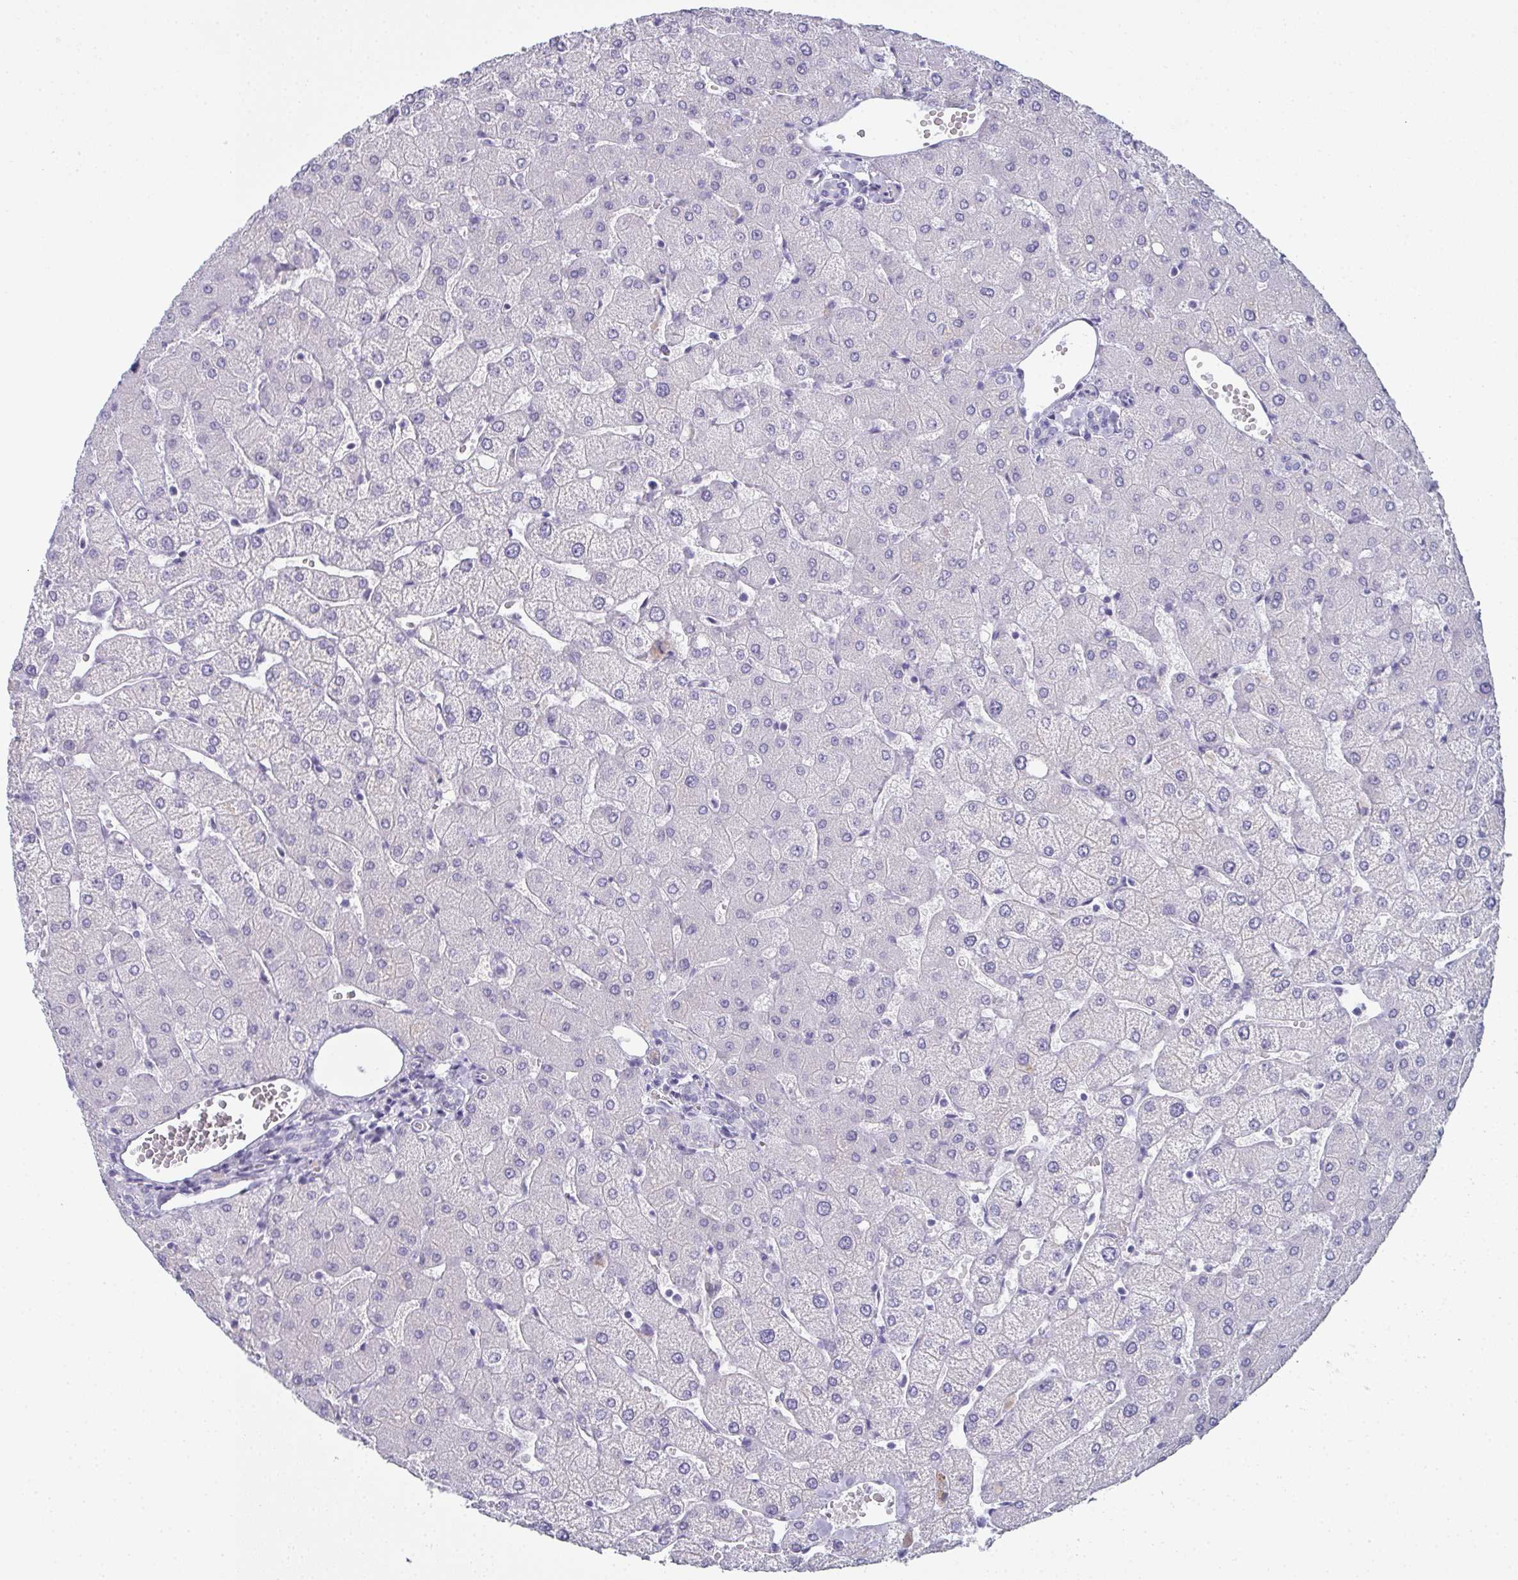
{"staining": {"intensity": "negative", "quantity": "none", "location": "none"}, "tissue": "liver", "cell_type": "Cholangiocytes", "image_type": "normal", "snomed": [{"axis": "morphology", "description": "Normal tissue, NOS"}, {"axis": "topography", "description": "Liver"}], "caption": "Benign liver was stained to show a protein in brown. There is no significant expression in cholangiocytes. (Stains: DAB IHC with hematoxylin counter stain, Microscopy: brightfield microscopy at high magnification).", "gene": "SLC36A2", "patient": {"sex": "female", "age": 54}}